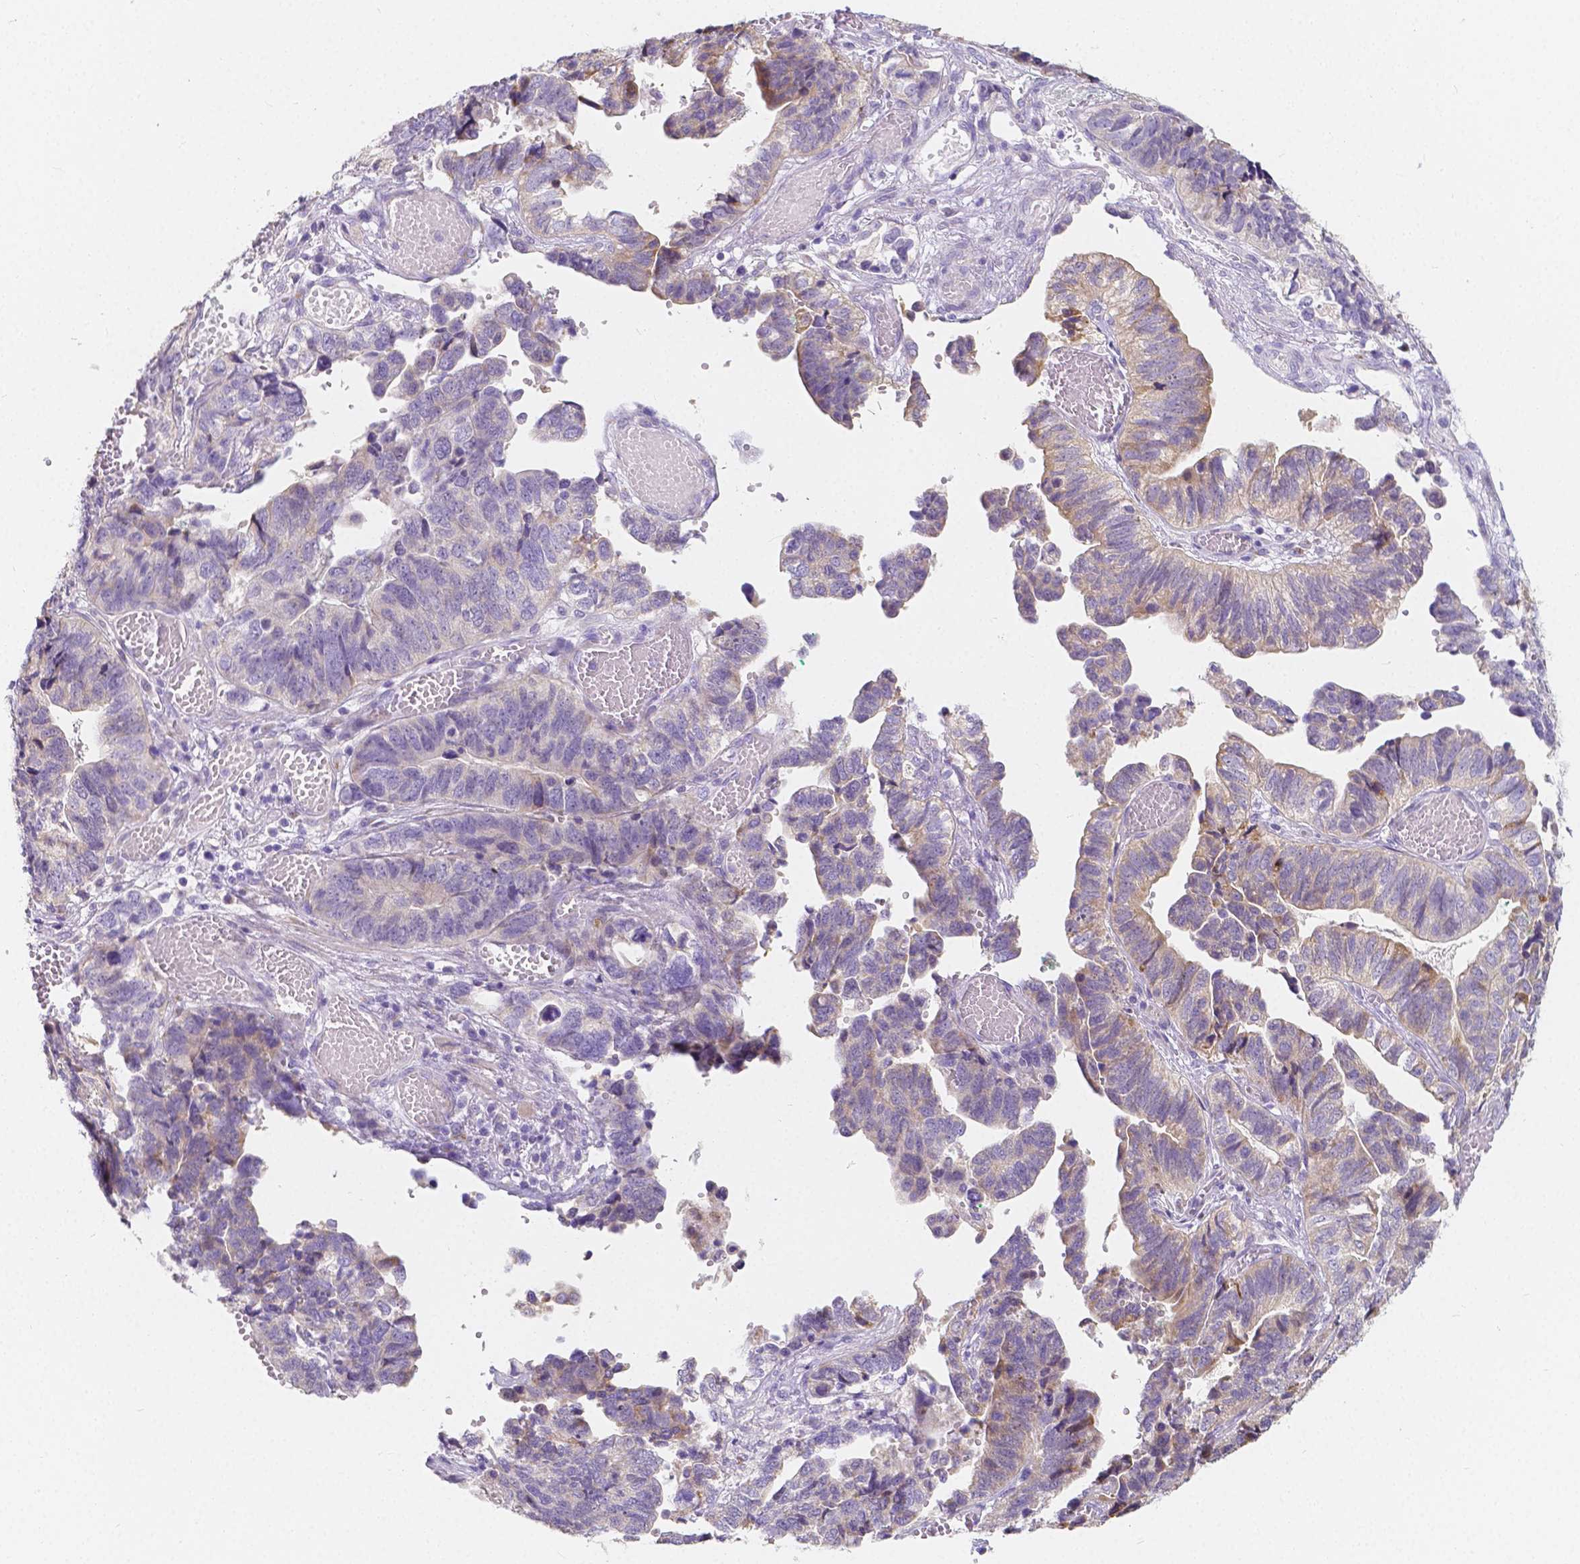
{"staining": {"intensity": "weak", "quantity": "<25%", "location": "cytoplasmic/membranous"}, "tissue": "stomach cancer", "cell_type": "Tumor cells", "image_type": "cancer", "snomed": [{"axis": "morphology", "description": "Adenocarcinoma, NOS"}, {"axis": "topography", "description": "Stomach, upper"}], "caption": "Tumor cells are negative for protein expression in human stomach cancer (adenocarcinoma).", "gene": "RNF186", "patient": {"sex": "female", "age": 67}}